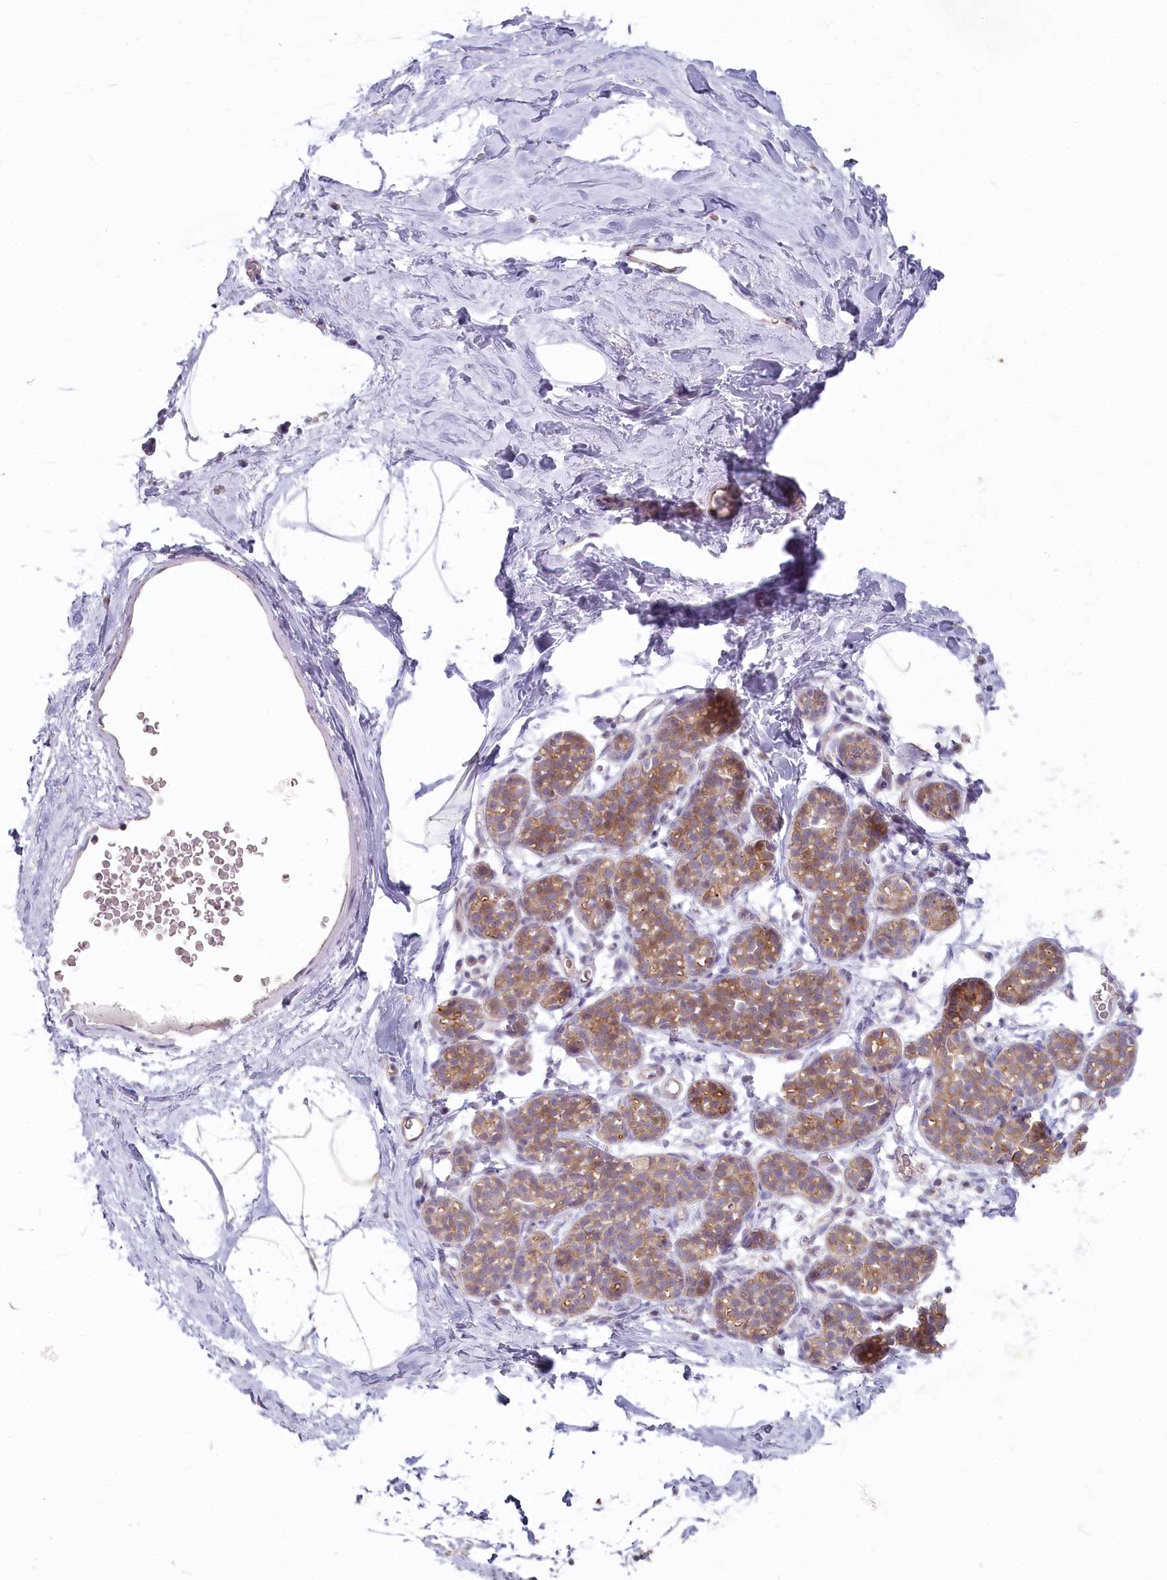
{"staining": {"intensity": "negative", "quantity": "none", "location": "none"}, "tissue": "breast", "cell_type": "Adipocytes", "image_type": "normal", "snomed": [{"axis": "morphology", "description": "Normal tissue, NOS"}, {"axis": "topography", "description": "Breast"}], "caption": "Breast stained for a protein using immunohistochemistry shows no expression adipocytes.", "gene": "ABHD8", "patient": {"sex": "female", "age": 62}}